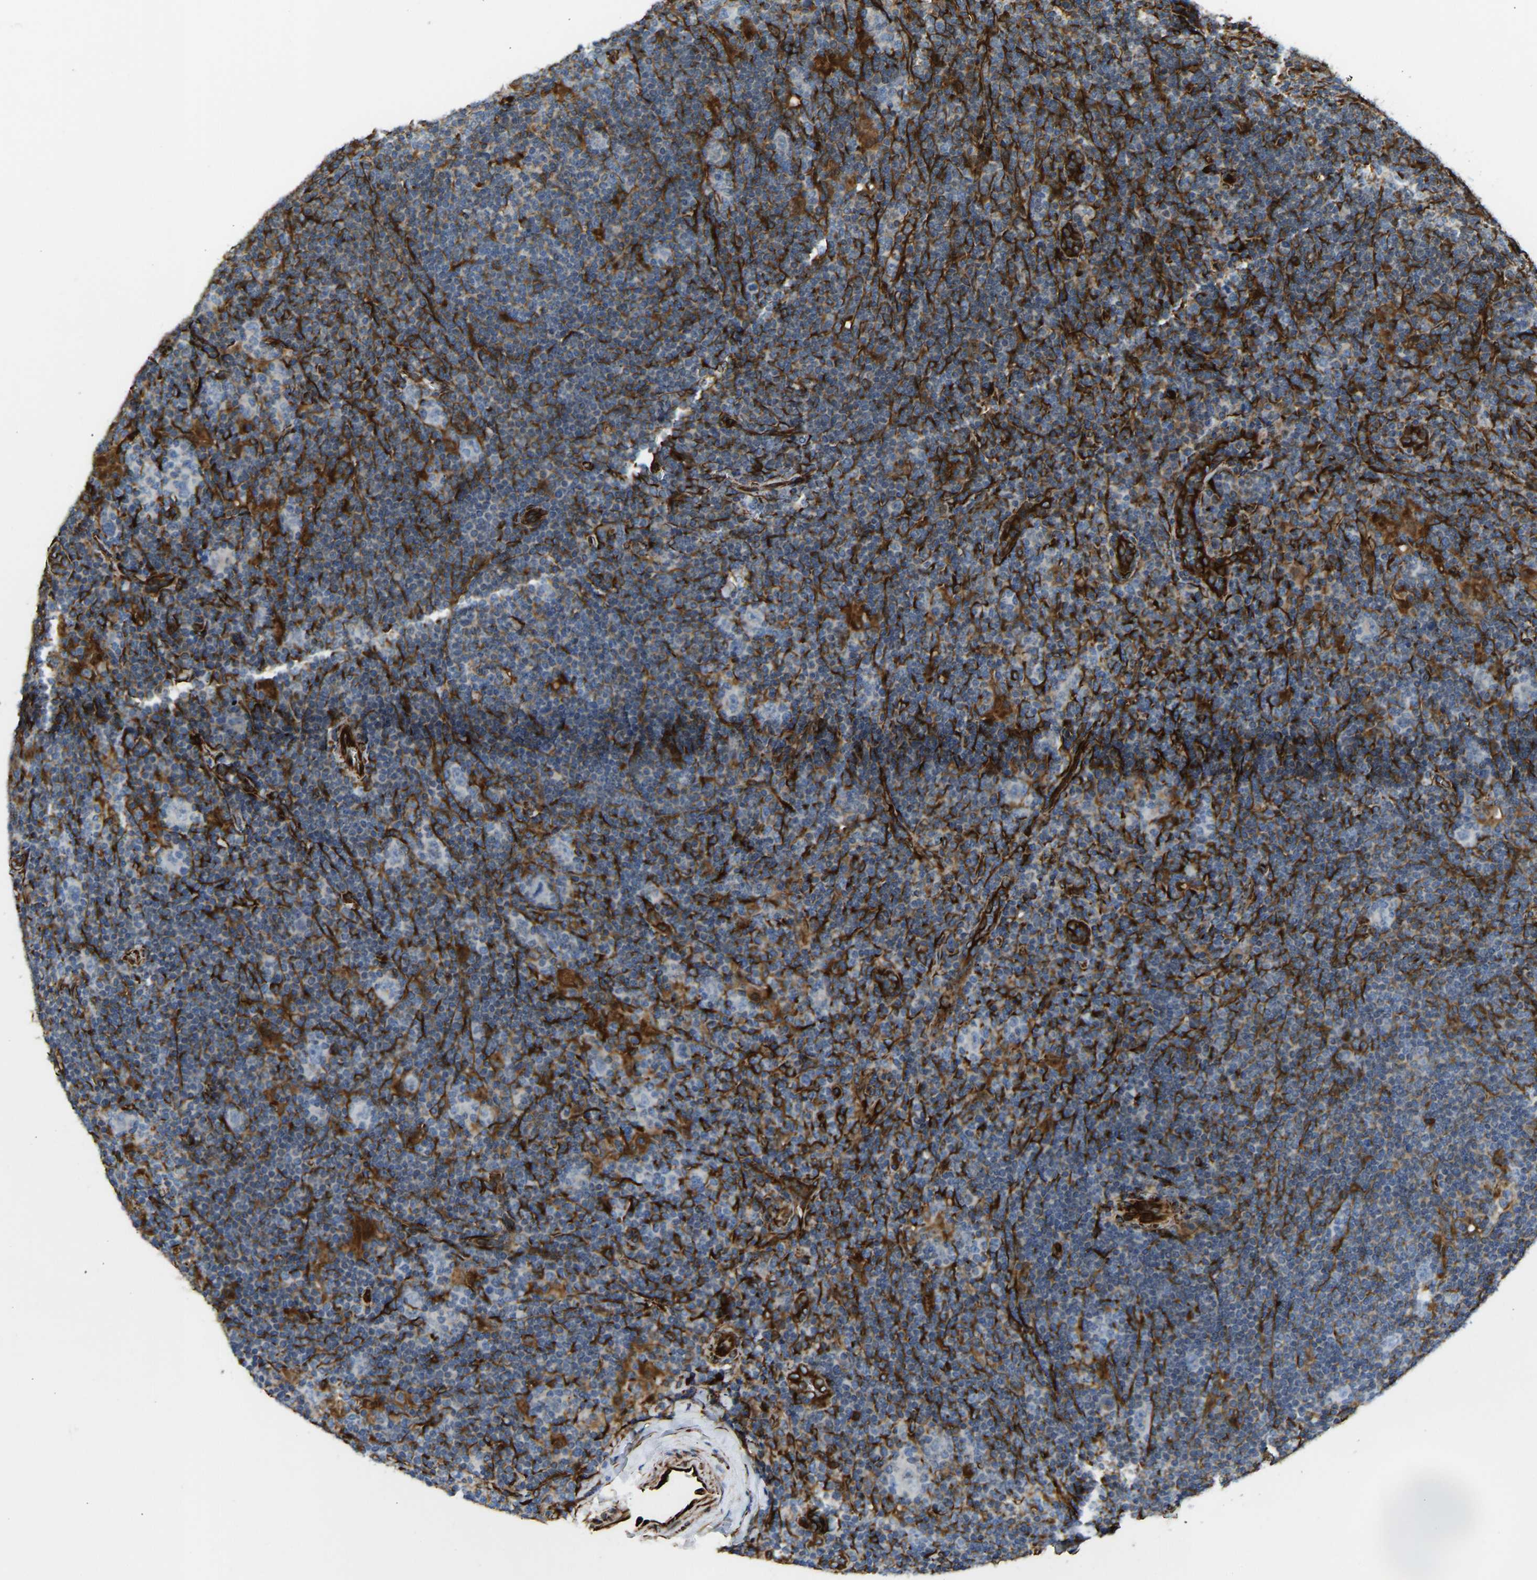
{"staining": {"intensity": "negative", "quantity": "none", "location": "none"}, "tissue": "lymphoma", "cell_type": "Tumor cells", "image_type": "cancer", "snomed": [{"axis": "morphology", "description": "Hodgkin's disease, NOS"}, {"axis": "topography", "description": "Lymph node"}], "caption": "Human lymphoma stained for a protein using IHC demonstrates no staining in tumor cells.", "gene": "BEX3", "patient": {"sex": "female", "age": 57}}